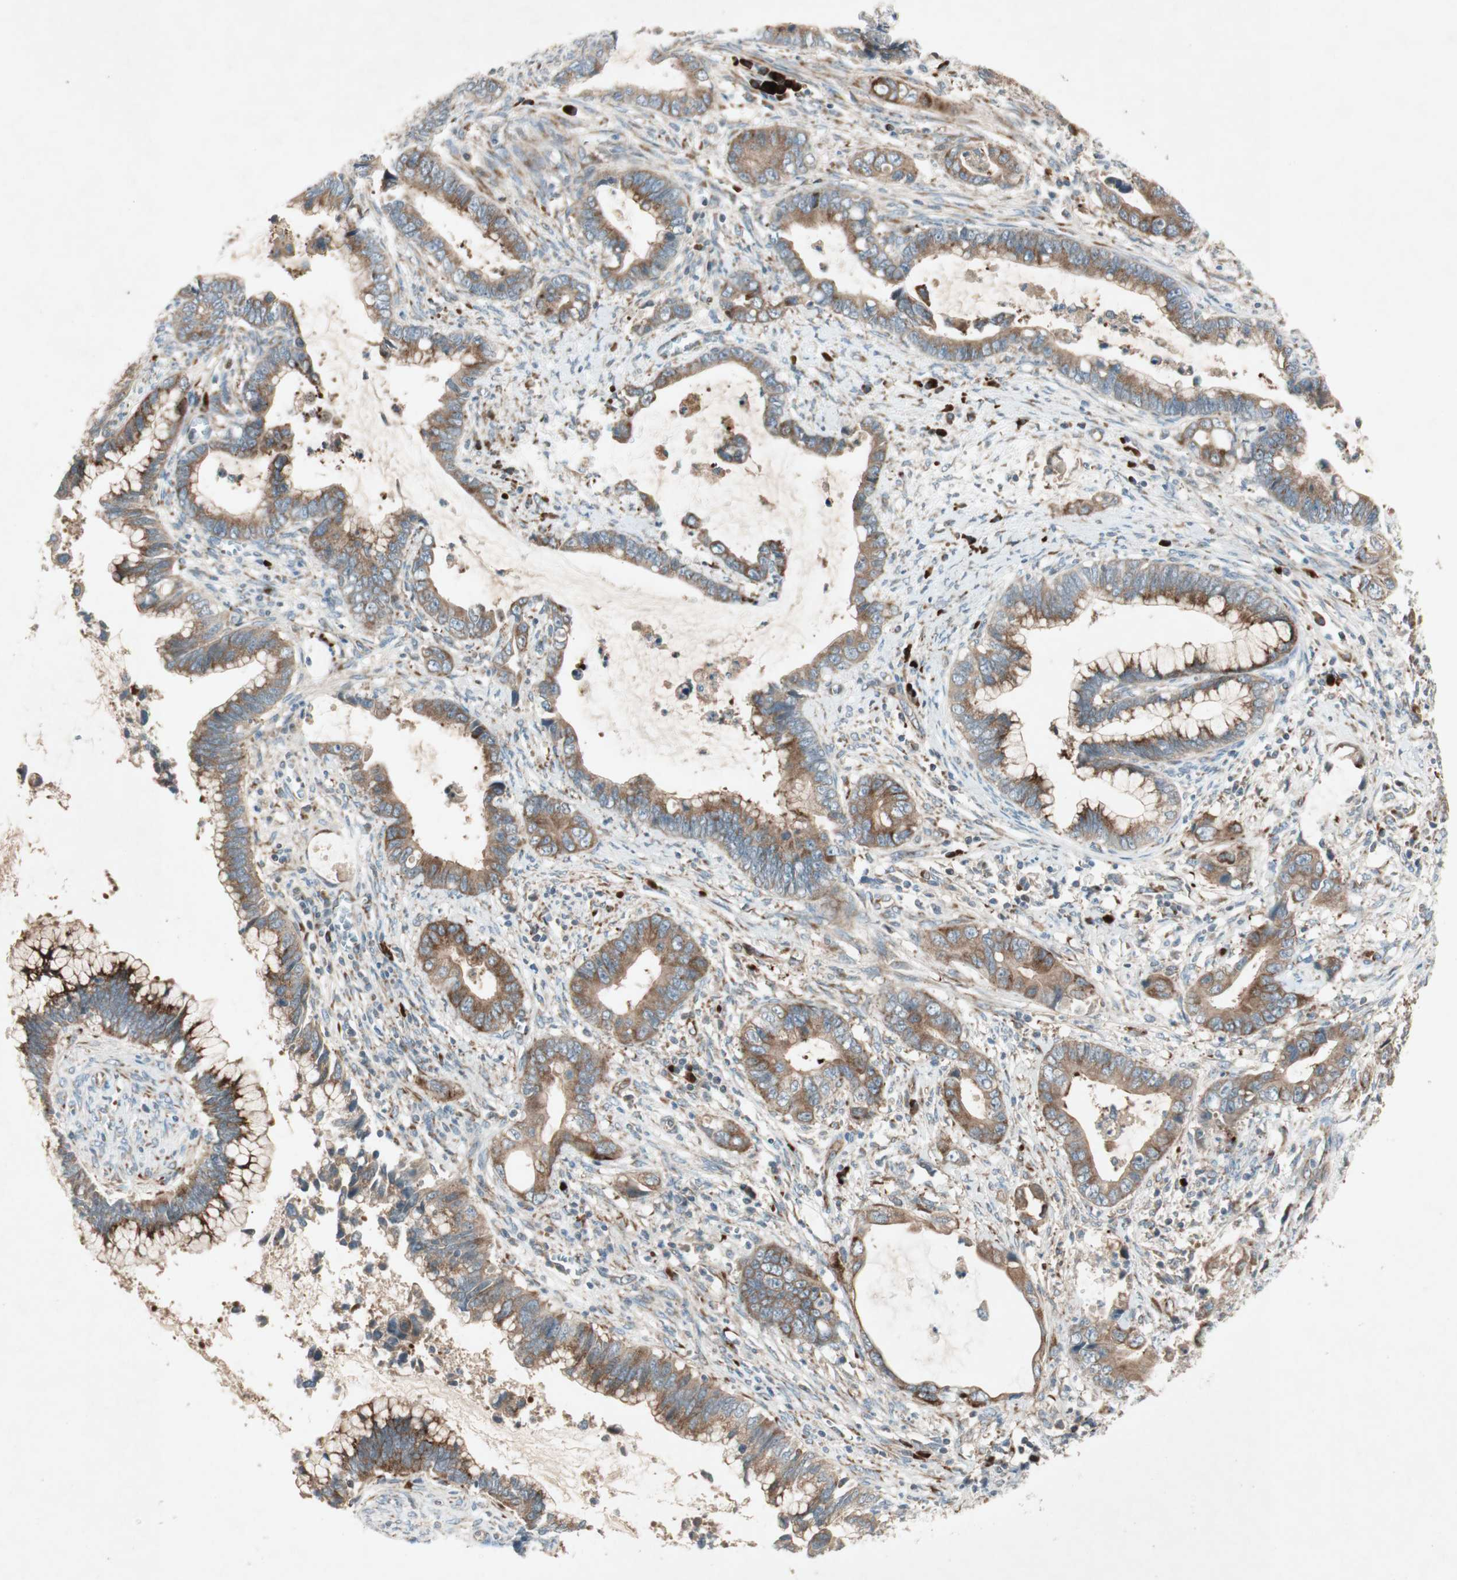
{"staining": {"intensity": "moderate", "quantity": ">75%", "location": "cytoplasmic/membranous"}, "tissue": "cervical cancer", "cell_type": "Tumor cells", "image_type": "cancer", "snomed": [{"axis": "morphology", "description": "Adenocarcinoma, NOS"}, {"axis": "topography", "description": "Cervix"}], "caption": "Human cervical cancer (adenocarcinoma) stained with a brown dye demonstrates moderate cytoplasmic/membranous positive positivity in approximately >75% of tumor cells.", "gene": "APOO", "patient": {"sex": "female", "age": 44}}